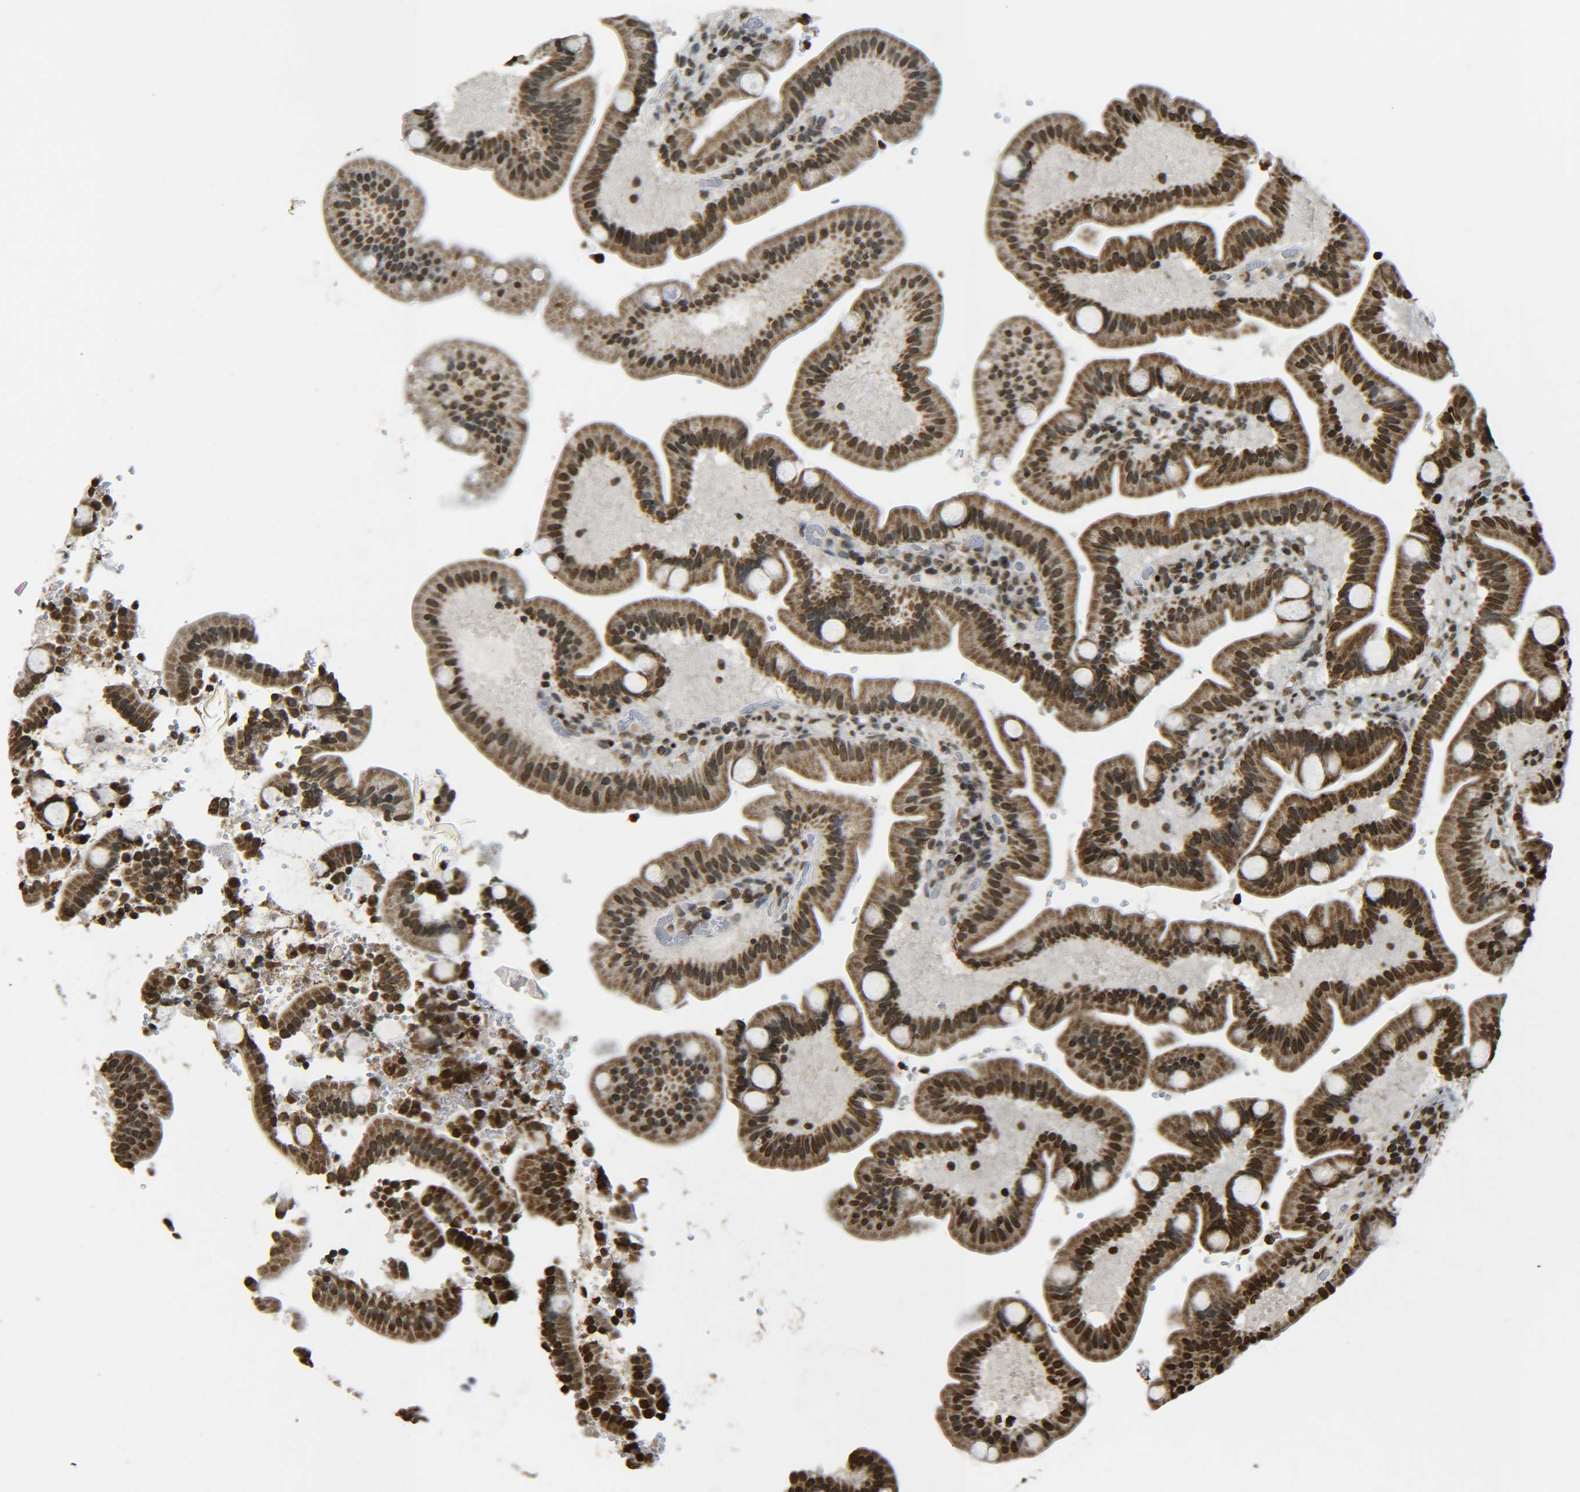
{"staining": {"intensity": "strong", "quantity": ">75%", "location": "cytoplasmic/membranous,nuclear"}, "tissue": "duodenum", "cell_type": "Glandular cells", "image_type": "normal", "snomed": [{"axis": "morphology", "description": "Normal tissue, NOS"}, {"axis": "topography", "description": "Duodenum"}], "caption": "Immunohistochemical staining of unremarkable duodenum exhibits high levels of strong cytoplasmic/membranous,nuclear positivity in approximately >75% of glandular cells. (DAB = brown stain, brightfield microscopy at high magnification).", "gene": "NEUROG2", "patient": {"sex": "male", "age": 54}}